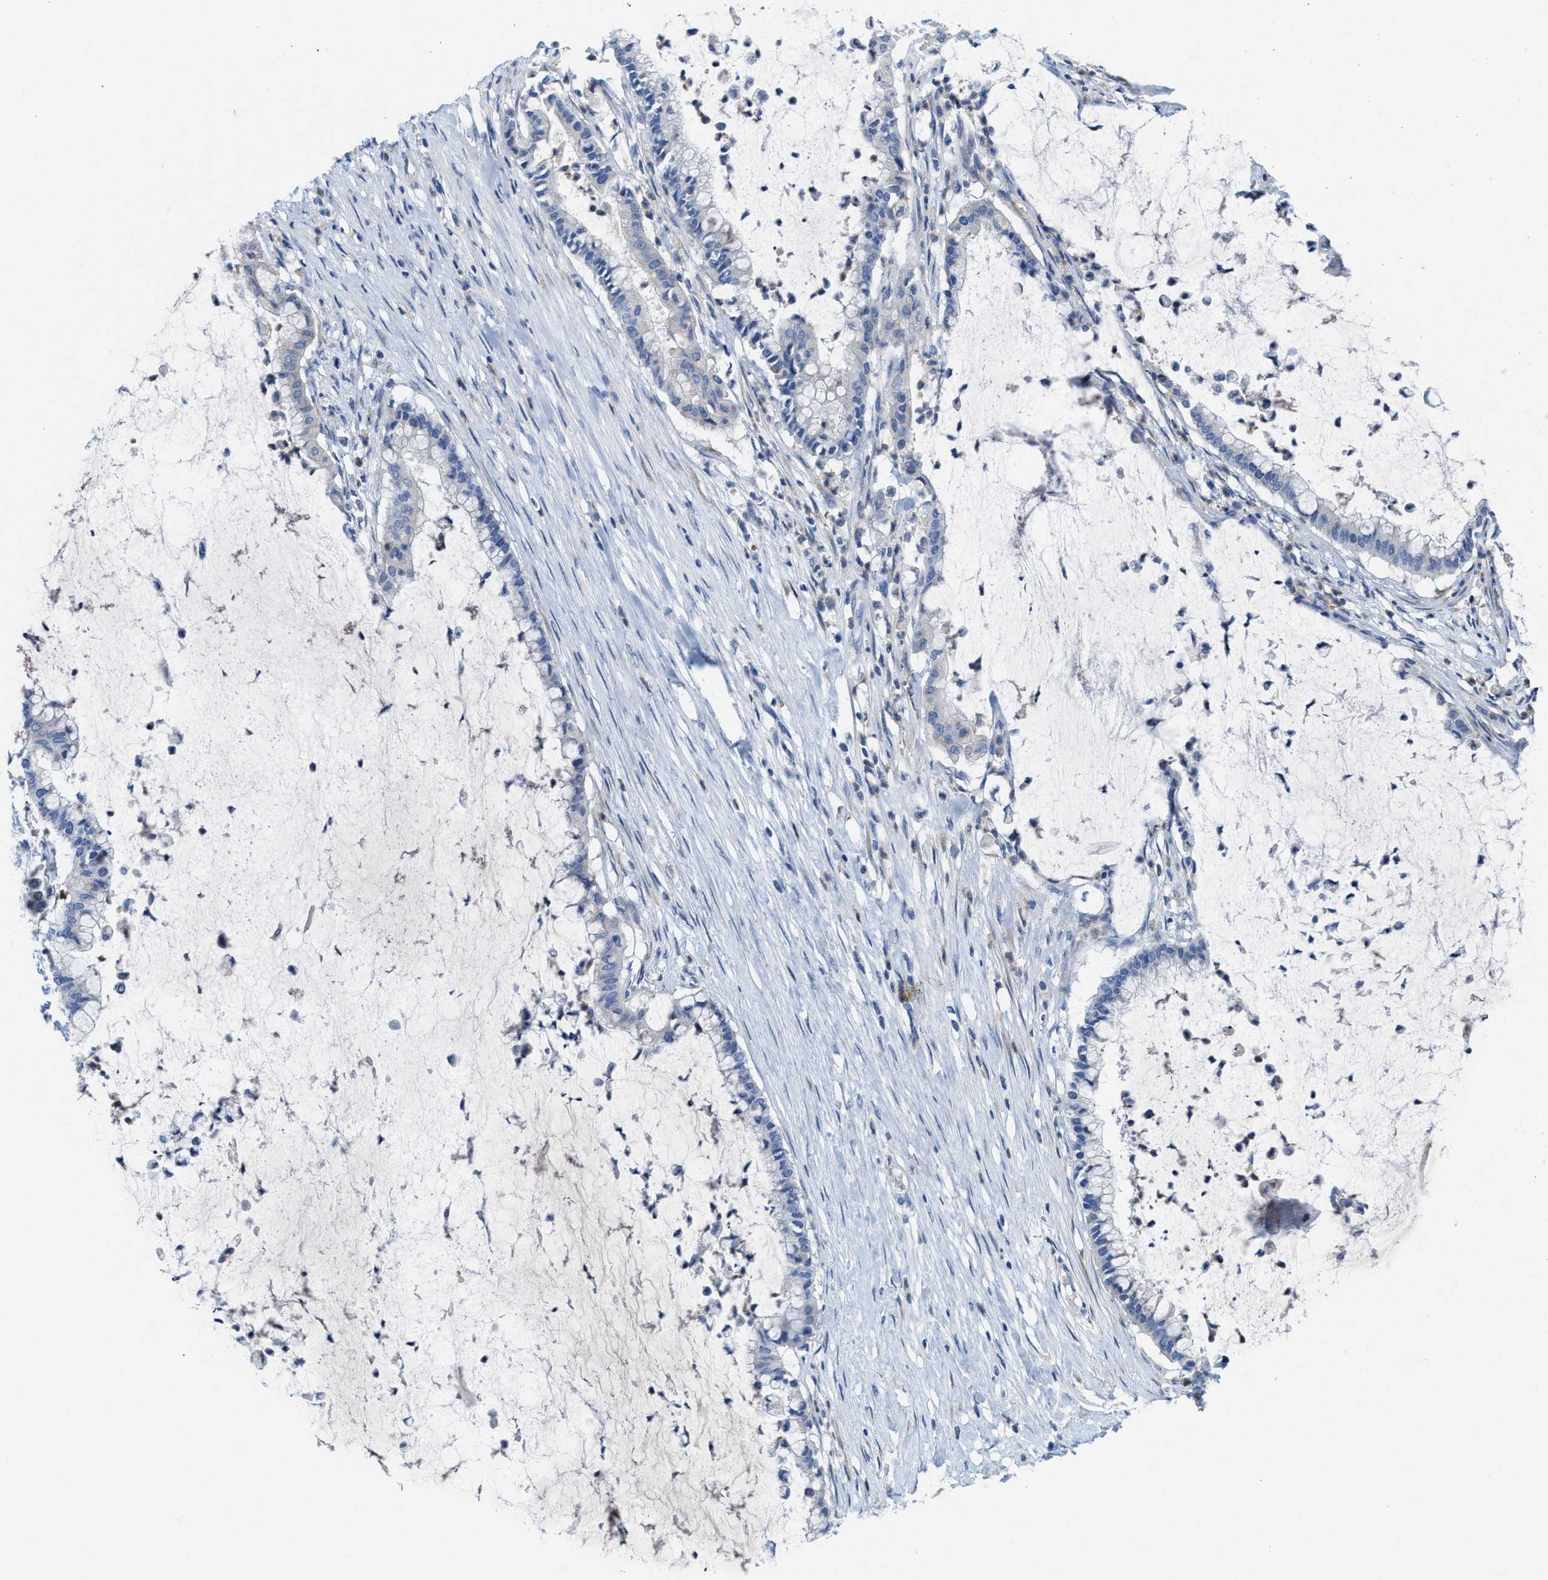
{"staining": {"intensity": "negative", "quantity": "none", "location": "none"}, "tissue": "pancreatic cancer", "cell_type": "Tumor cells", "image_type": "cancer", "snomed": [{"axis": "morphology", "description": "Adenocarcinoma, NOS"}, {"axis": "topography", "description": "Pancreas"}], "caption": "An image of pancreatic cancer stained for a protein reveals no brown staining in tumor cells.", "gene": "CPA2", "patient": {"sex": "male", "age": 41}}